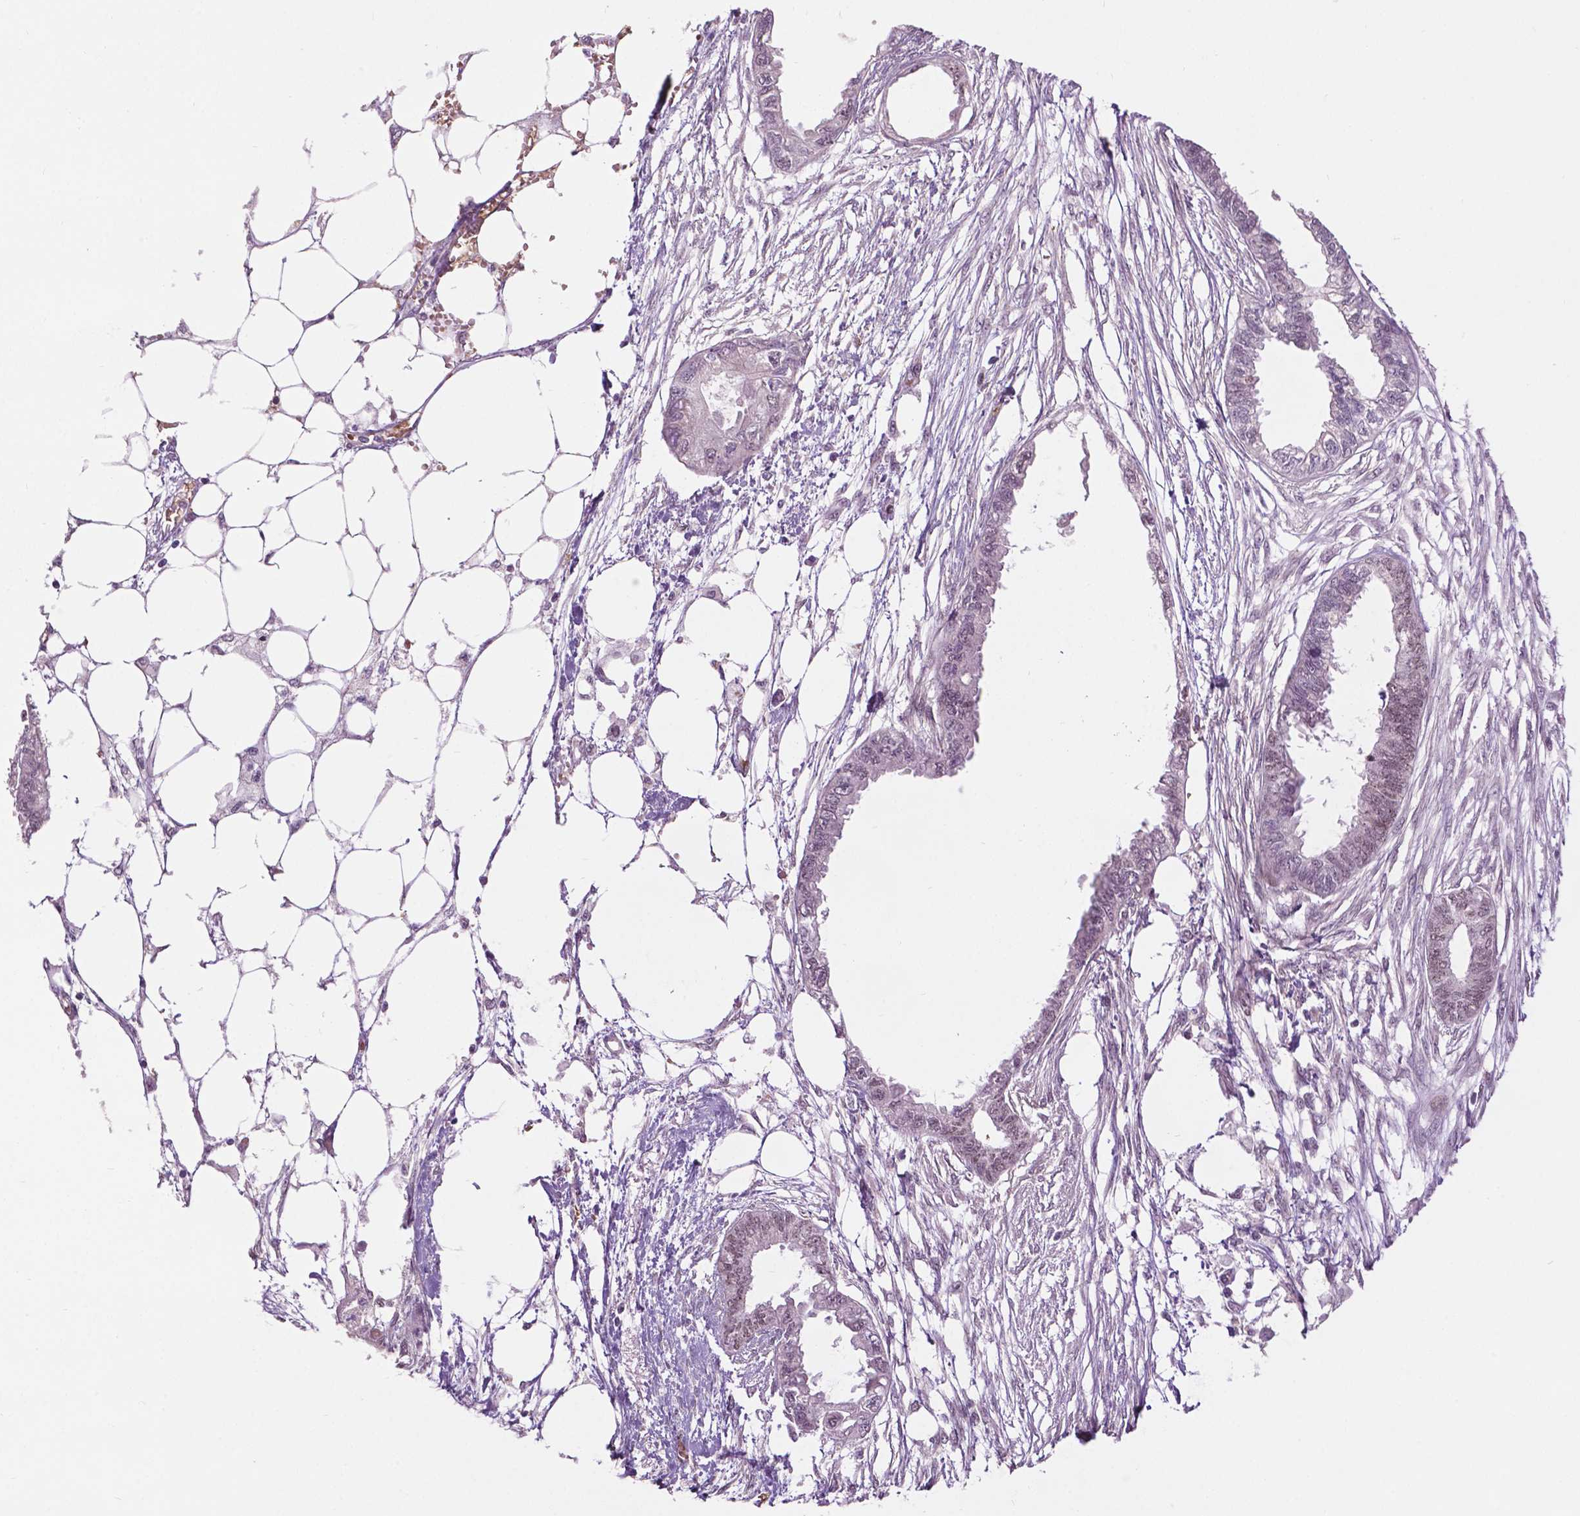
{"staining": {"intensity": "negative", "quantity": "none", "location": "none"}, "tissue": "endometrial cancer", "cell_type": "Tumor cells", "image_type": "cancer", "snomed": [{"axis": "morphology", "description": "Adenocarcinoma, NOS"}, {"axis": "morphology", "description": "Adenocarcinoma, metastatic, NOS"}, {"axis": "topography", "description": "Adipose tissue"}, {"axis": "topography", "description": "Endometrium"}], "caption": "Immunohistochemistry of human metastatic adenocarcinoma (endometrial) demonstrates no expression in tumor cells.", "gene": "ZNF41", "patient": {"sex": "female", "age": 67}}